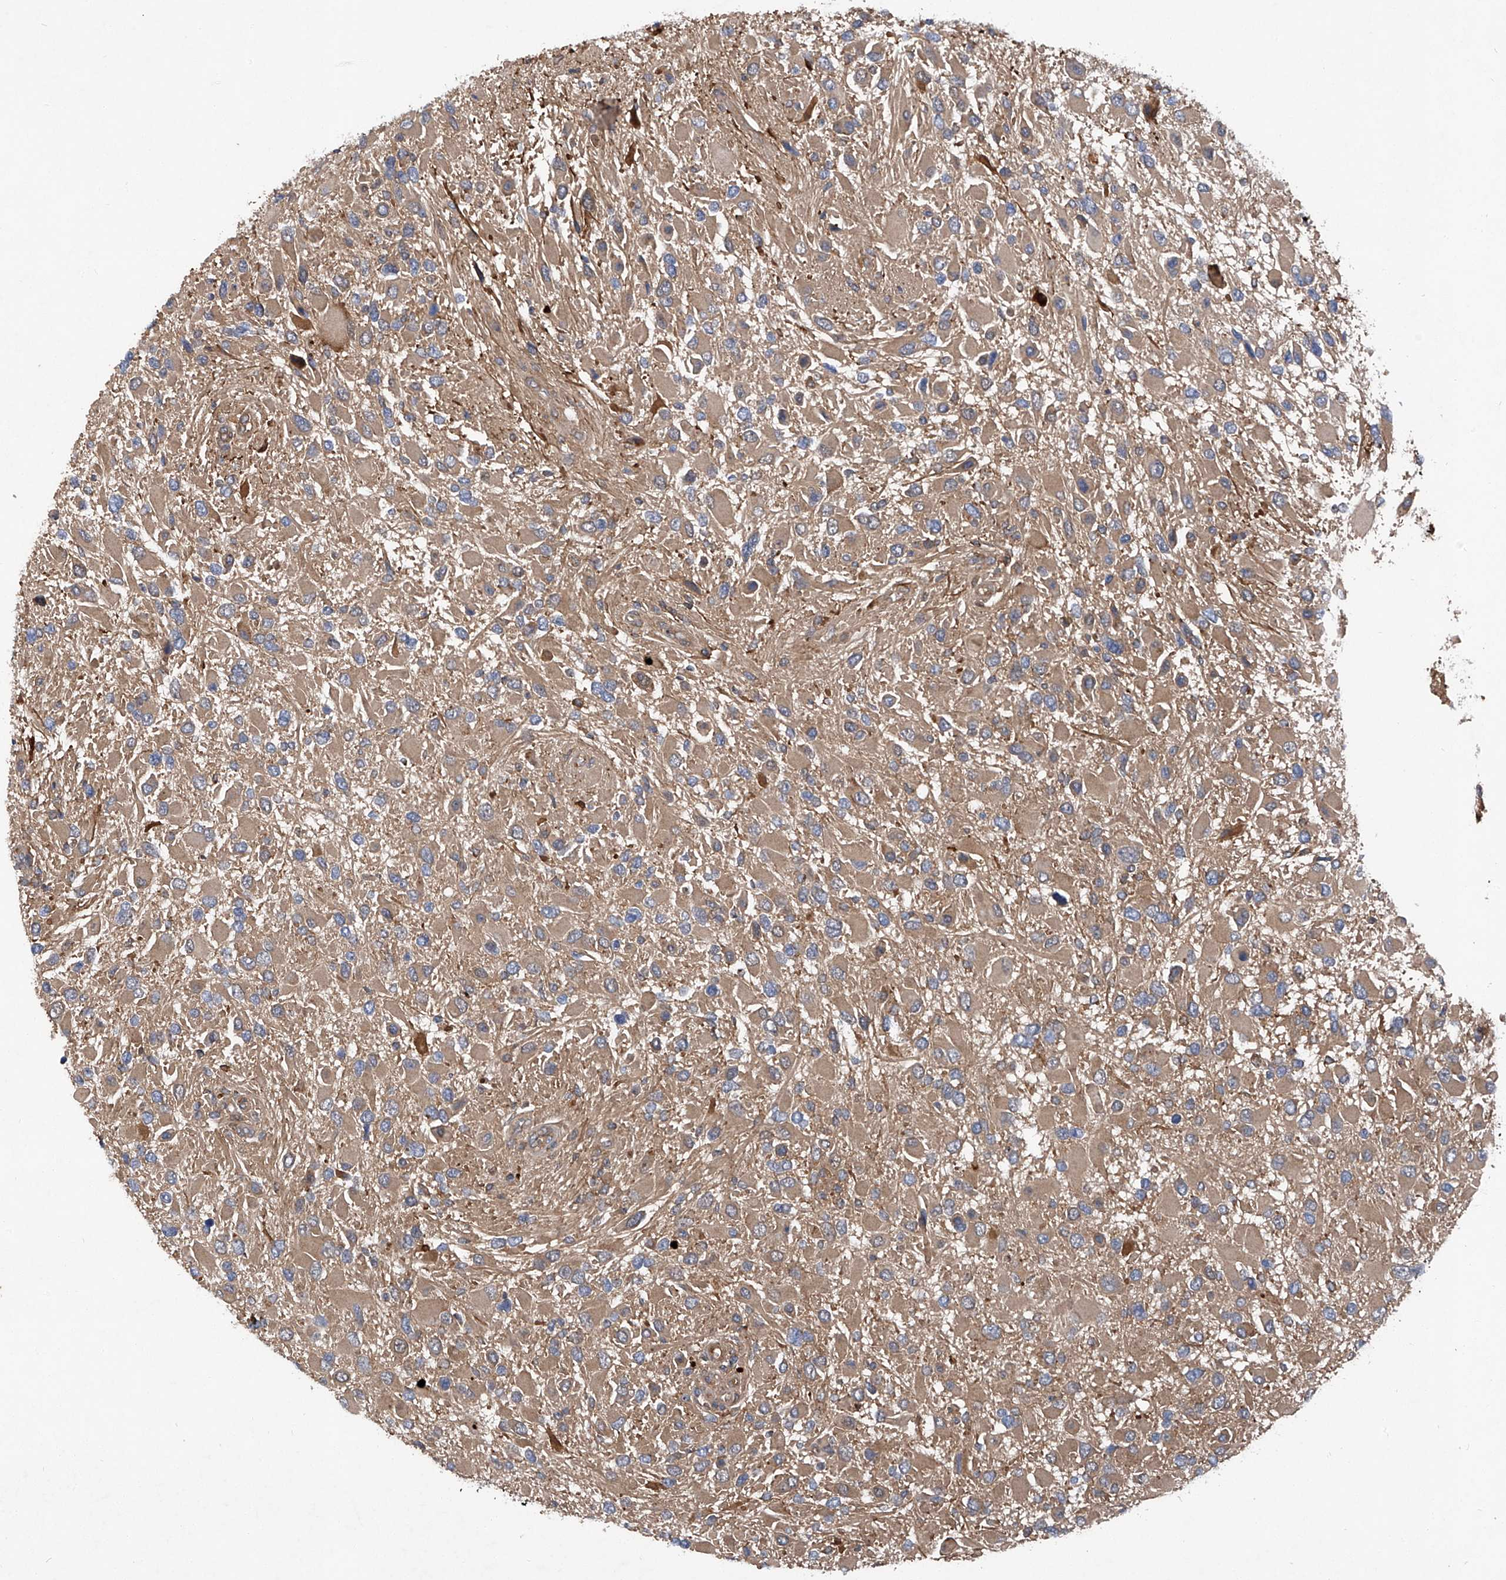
{"staining": {"intensity": "moderate", "quantity": ">75%", "location": "cytoplasmic/membranous"}, "tissue": "glioma", "cell_type": "Tumor cells", "image_type": "cancer", "snomed": [{"axis": "morphology", "description": "Glioma, malignant, High grade"}, {"axis": "topography", "description": "Brain"}], "caption": "Malignant glioma (high-grade) tissue demonstrates moderate cytoplasmic/membranous expression in approximately >75% of tumor cells The staining is performed using DAB brown chromogen to label protein expression. The nuclei are counter-stained blue using hematoxylin.", "gene": "ASCC3", "patient": {"sex": "male", "age": 53}}